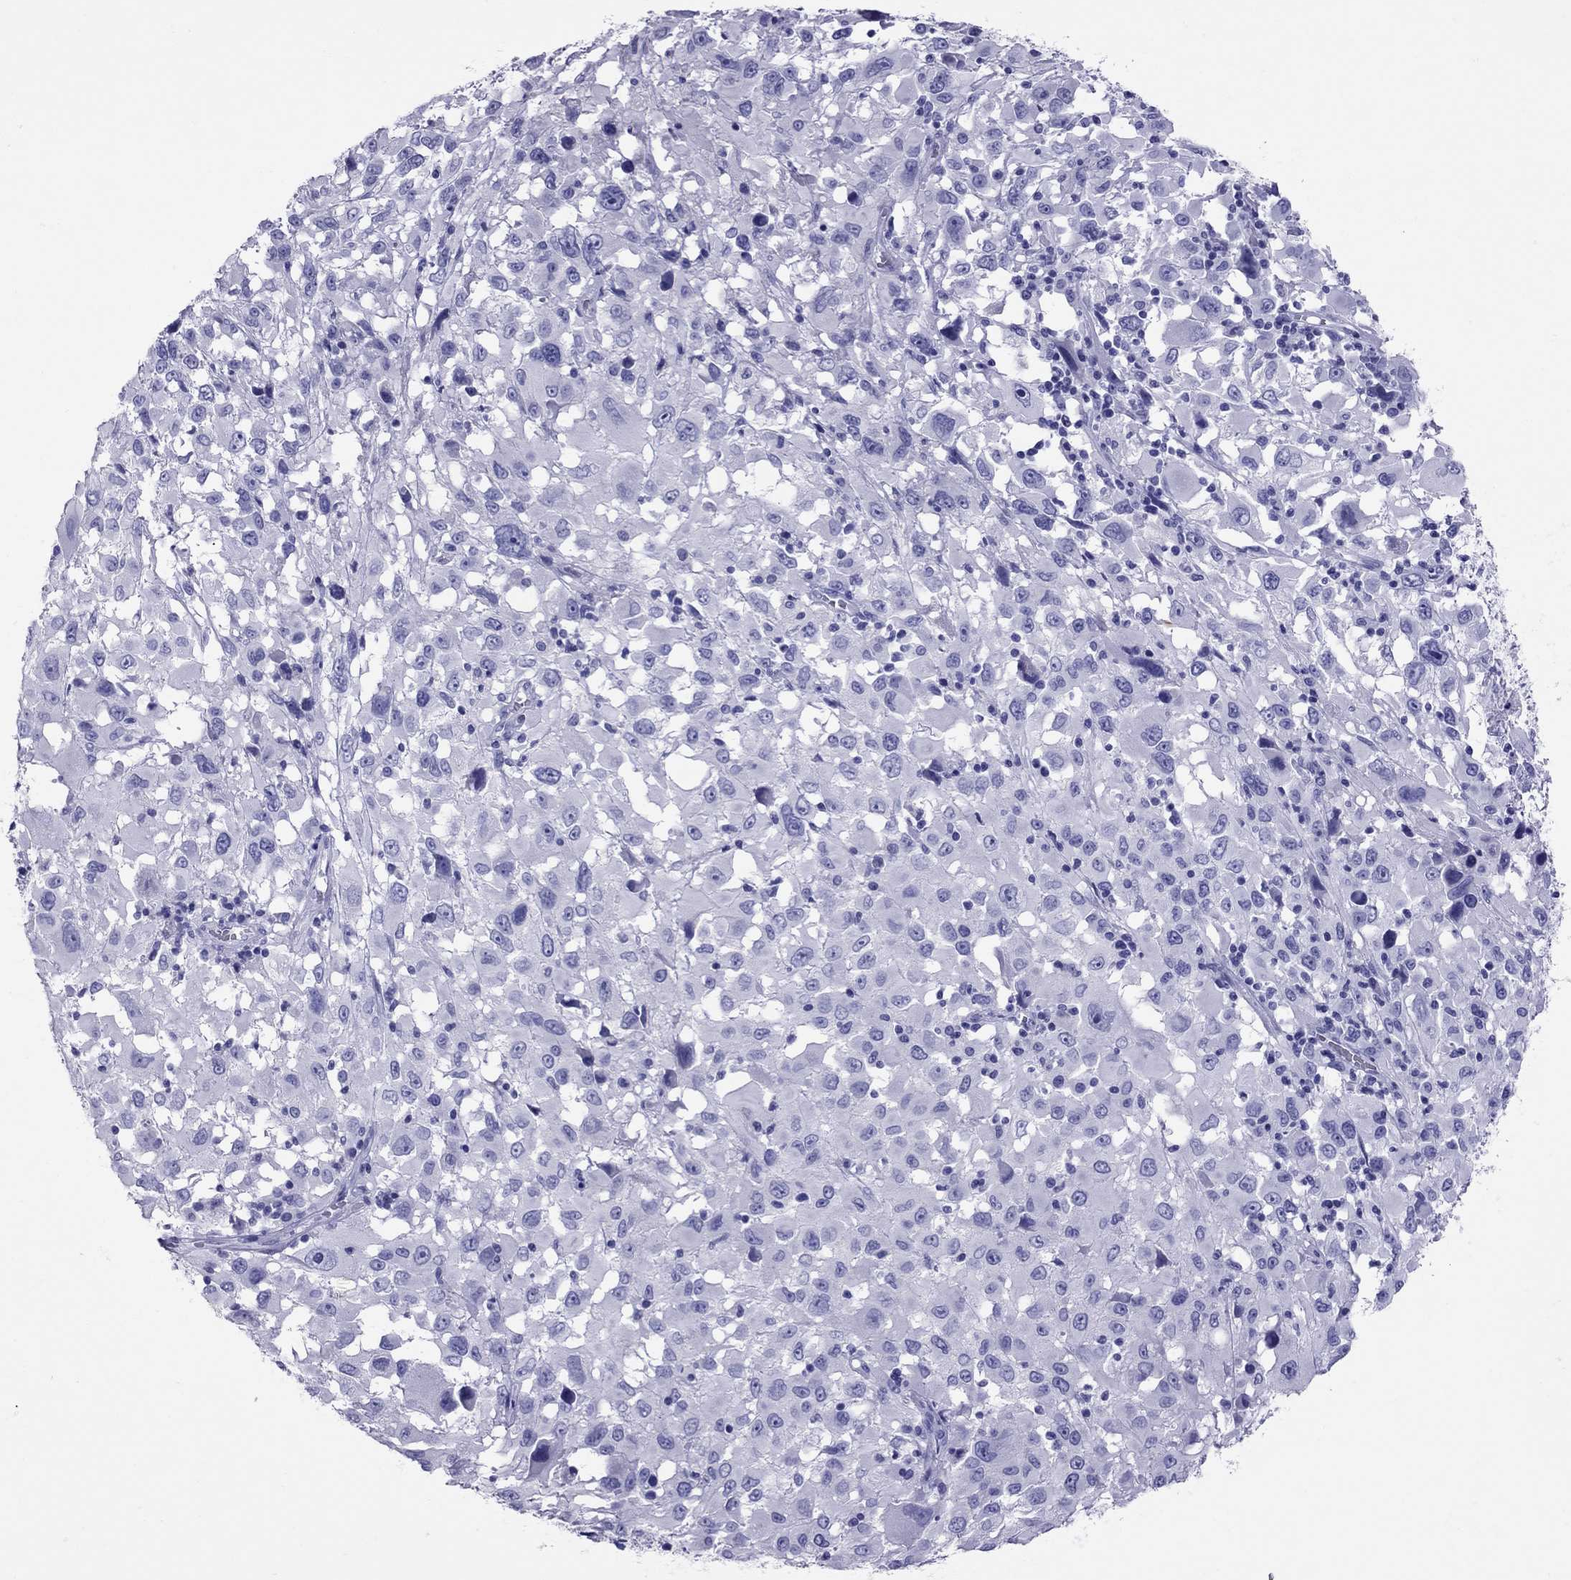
{"staining": {"intensity": "negative", "quantity": "none", "location": "none"}, "tissue": "melanoma", "cell_type": "Tumor cells", "image_type": "cancer", "snomed": [{"axis": "morphology", "description": "Malignant melanoma, Metastatic site"}, {"axis": "topography", "description": "Soft tissue"}], "caption": "This is an immunohistochemistry photomicrograph of human melanoma. There is no expression in tumor cells.", "gene": "AVPR1B", "patient": {"sex": "male", "age": 50}}